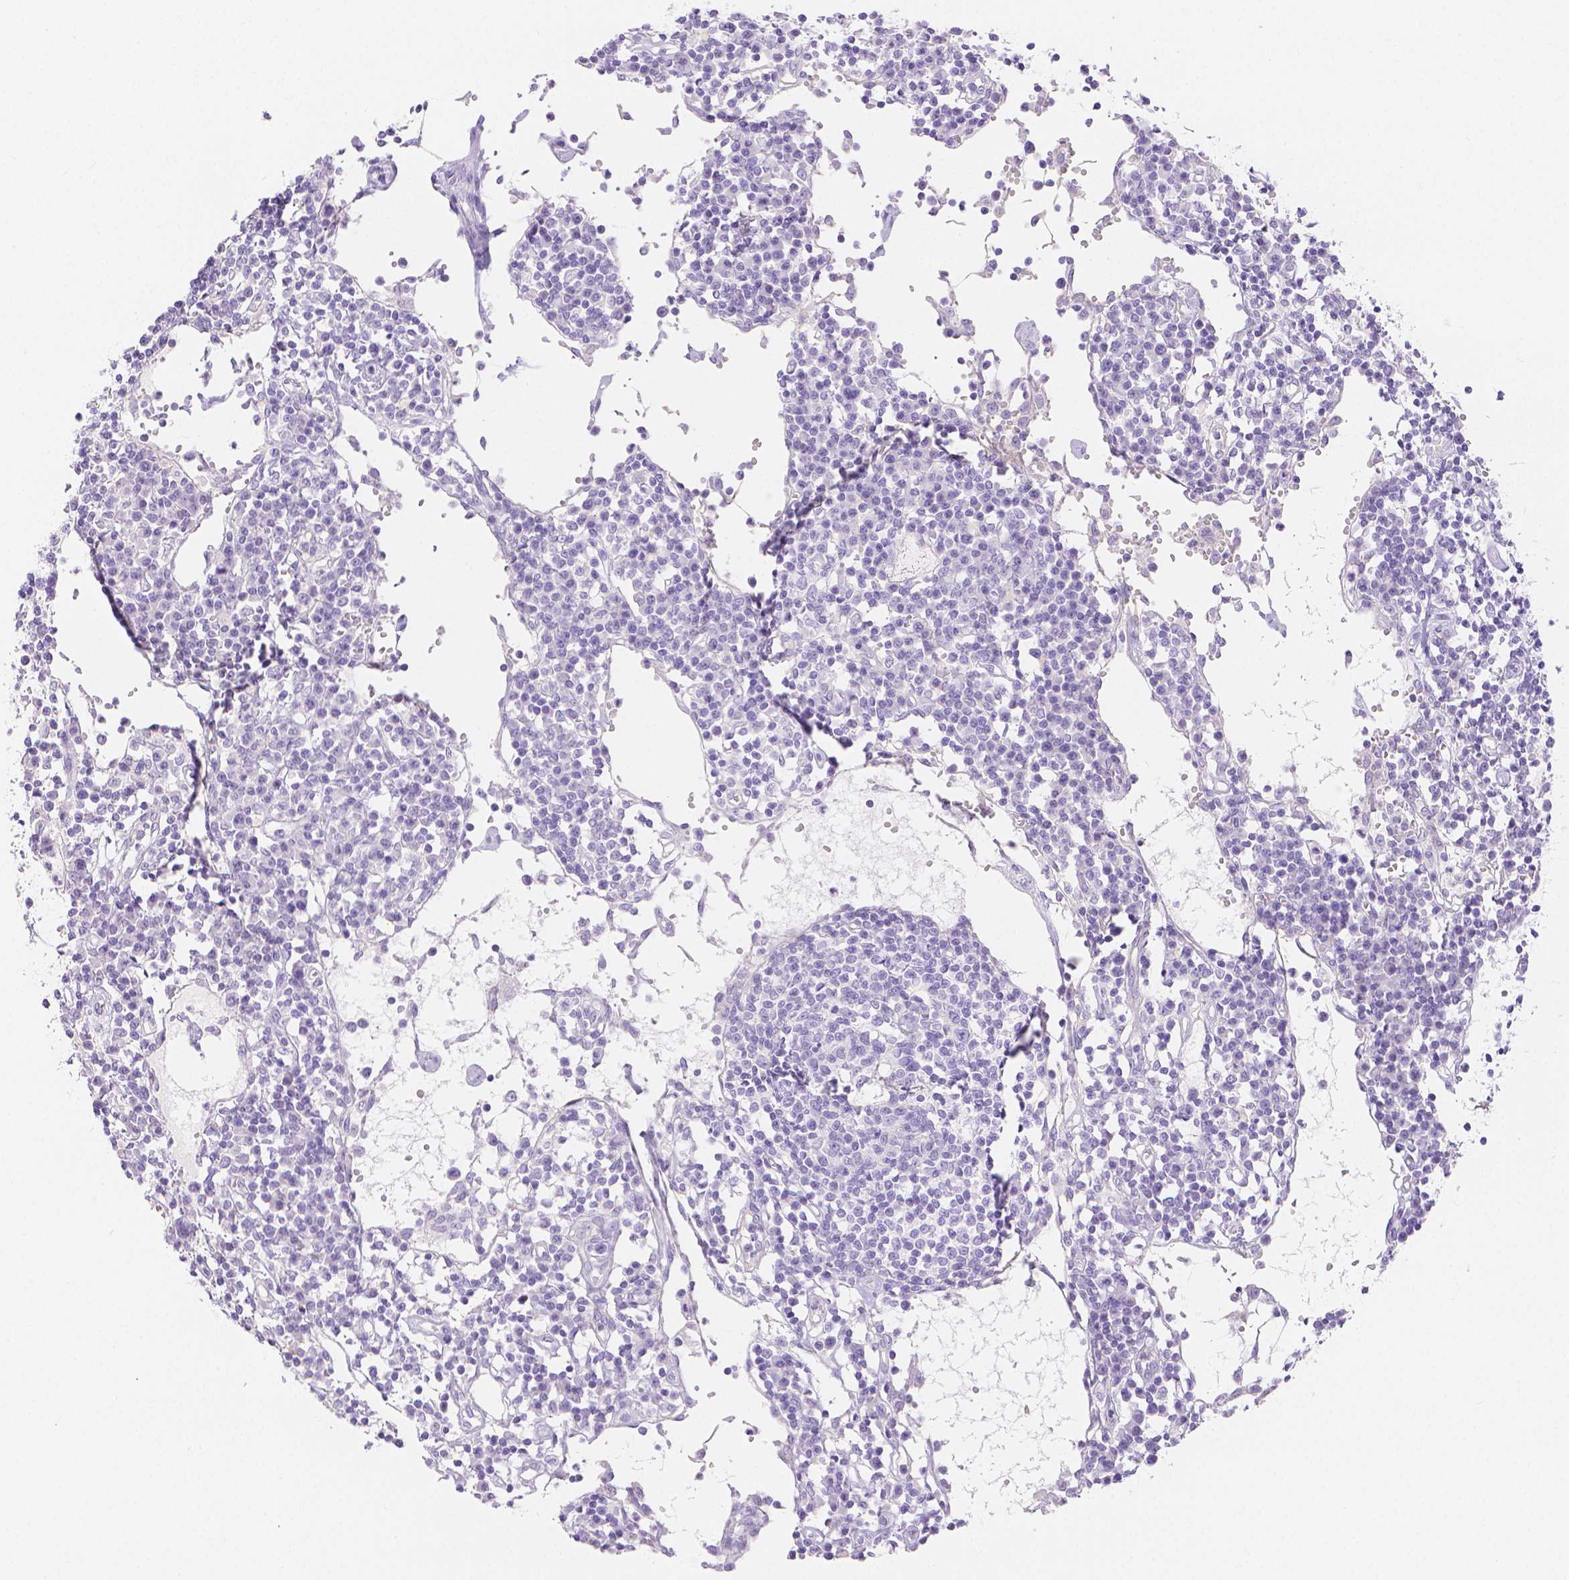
{"staining": {"intensity": "negative", "quantity": "none", "location": "none"}, "tissue": "lymph node", "cell_type": "Germinal center cells", "image_type": "normal", "snomed": [{"axis": "morphology", "description": "Normal tissue, NOS"}, {"axis": "topography", "description": "Lymph node"}], "caption": "Immunohistochemical staining of unremarkable human lymph node demonstrates no significant staining in germinal center cells.", "gene": "SLC27A5", "patient": {"sex": "female", "age": 78}}